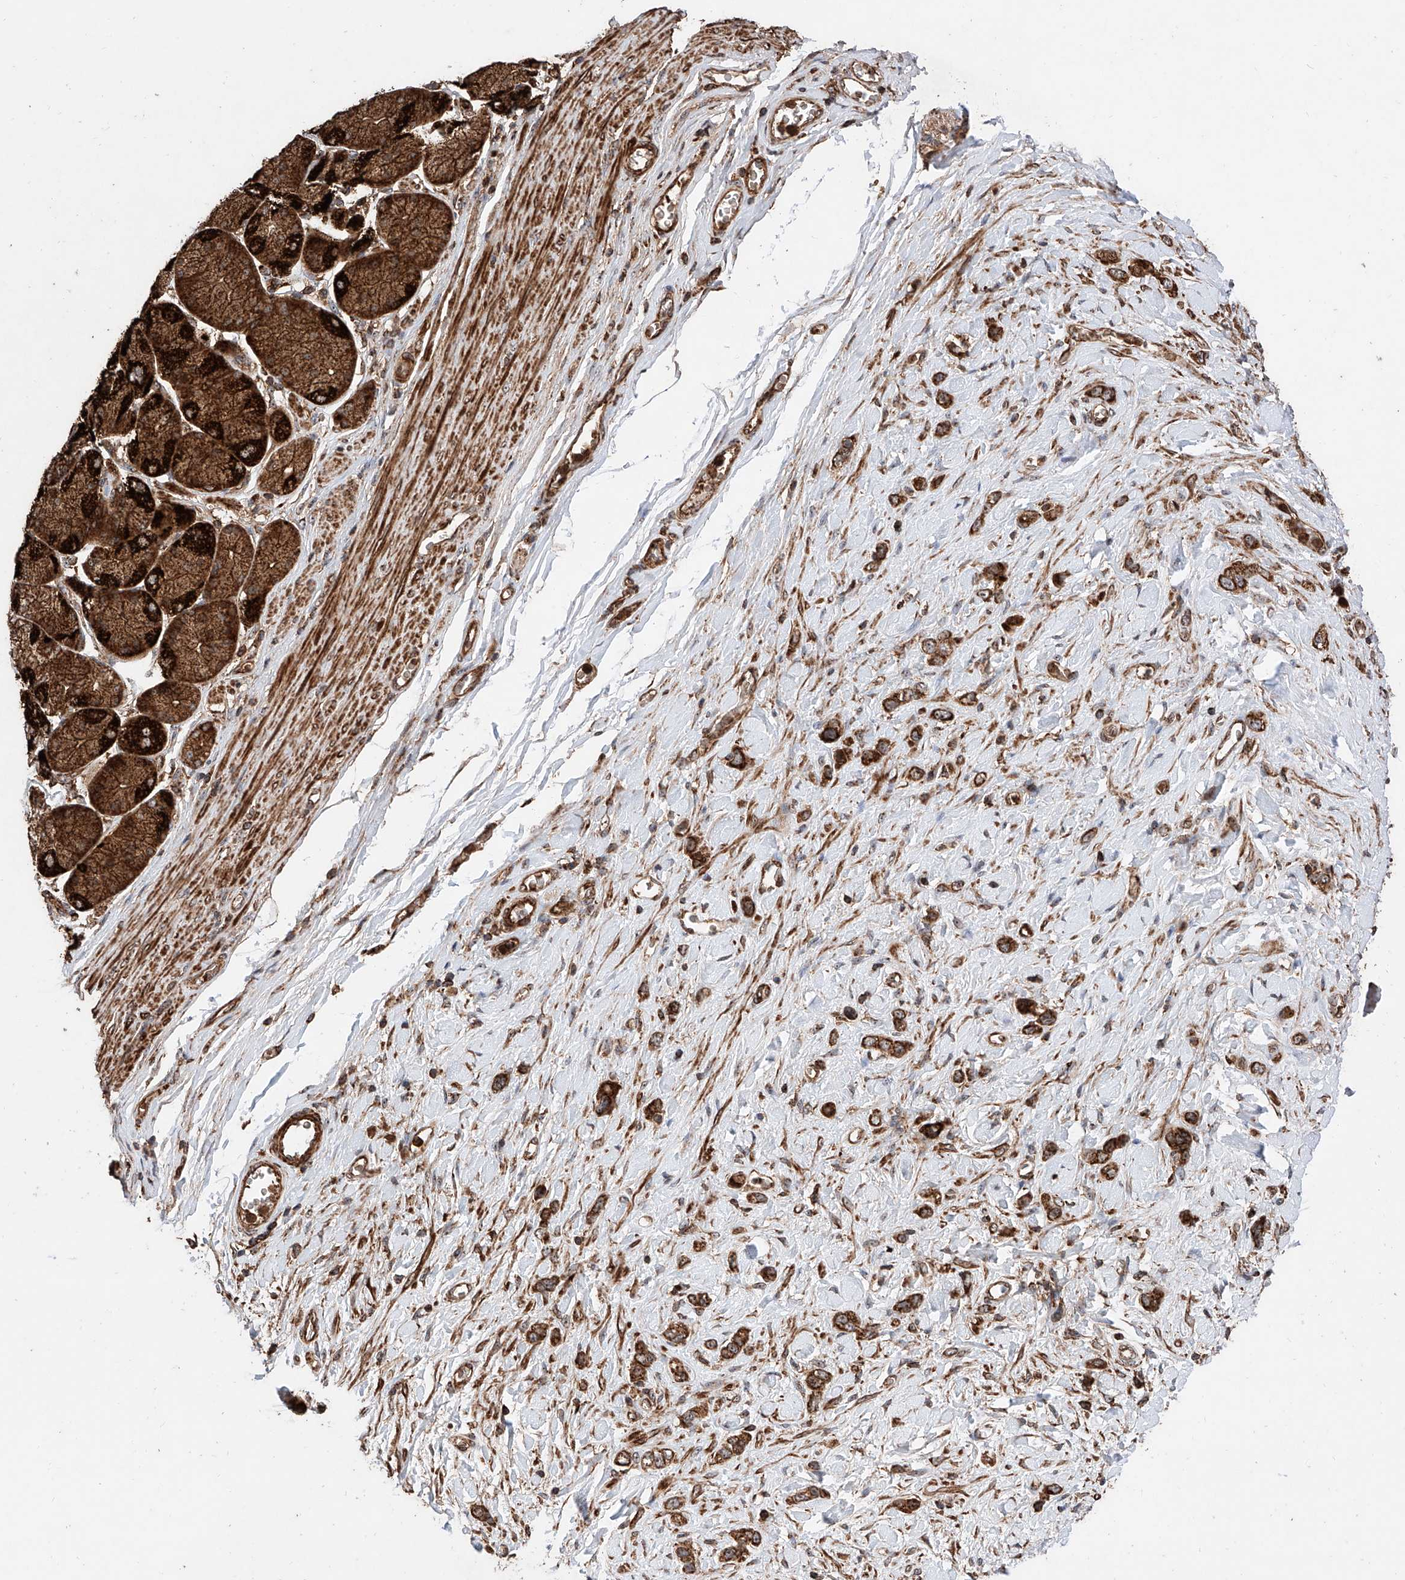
{"staining": {"intensity": "strong", "quantity": ">75%", "location": "cytoplasmic/membranous"}, "tissue": "stomach cancer", "cell_type": "Tumor cells", "image_type": "cancer", "snomed": [{"axis": "morphology", "description": "Adenocarcinoma, NOS"}, {"axis": "topography", "description": "Stomach"}], "caption": "Human stomach cancer stained with a brown dye exhibits strong cytoplasmic/membranous positive expression in about >75% of tumor cells.", "gene": "PISD", "patient": {"sex": "female", "age": 65}}